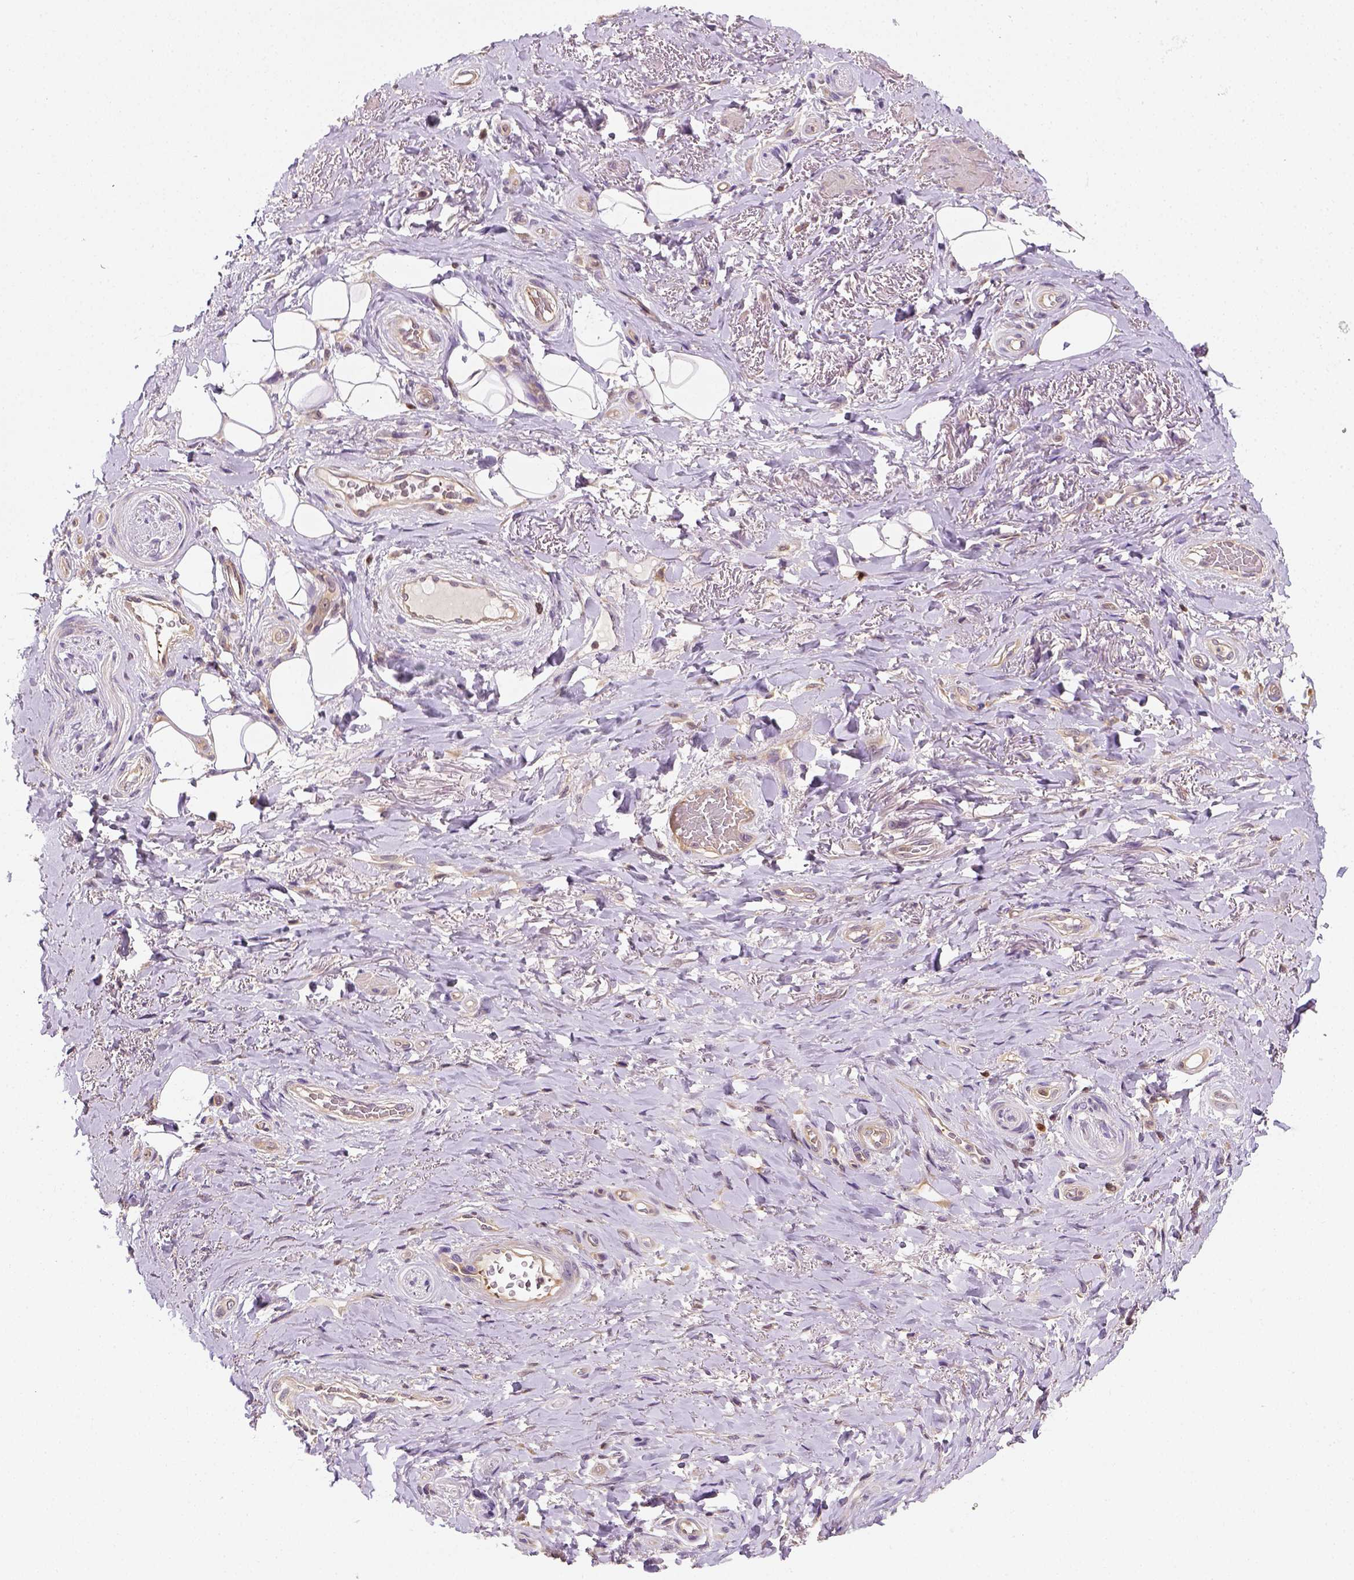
{"staining": {"intensity": "weak", "quantity": ">75%", "location": "cytoplasmic/membranous"}, "tissue": "adipose tissue", "cell_type": "Adipocytes", "image_type": "normal", "snomed": [{"axis": "morphology", "description": "Normal tissue, NOS"}, {"axis": "topography", "description": "Anal"}, {"axis": "topography", "description": "Peripheral nerve tissue"}], "caption": "Adipose tissue stained with immunohistochemistry (IHC) shows weak cytoplasmic/membranous expression in about >75% of adipocytes.", "gene": "MATK", "patient": {"sex": "male", "age": 53}}